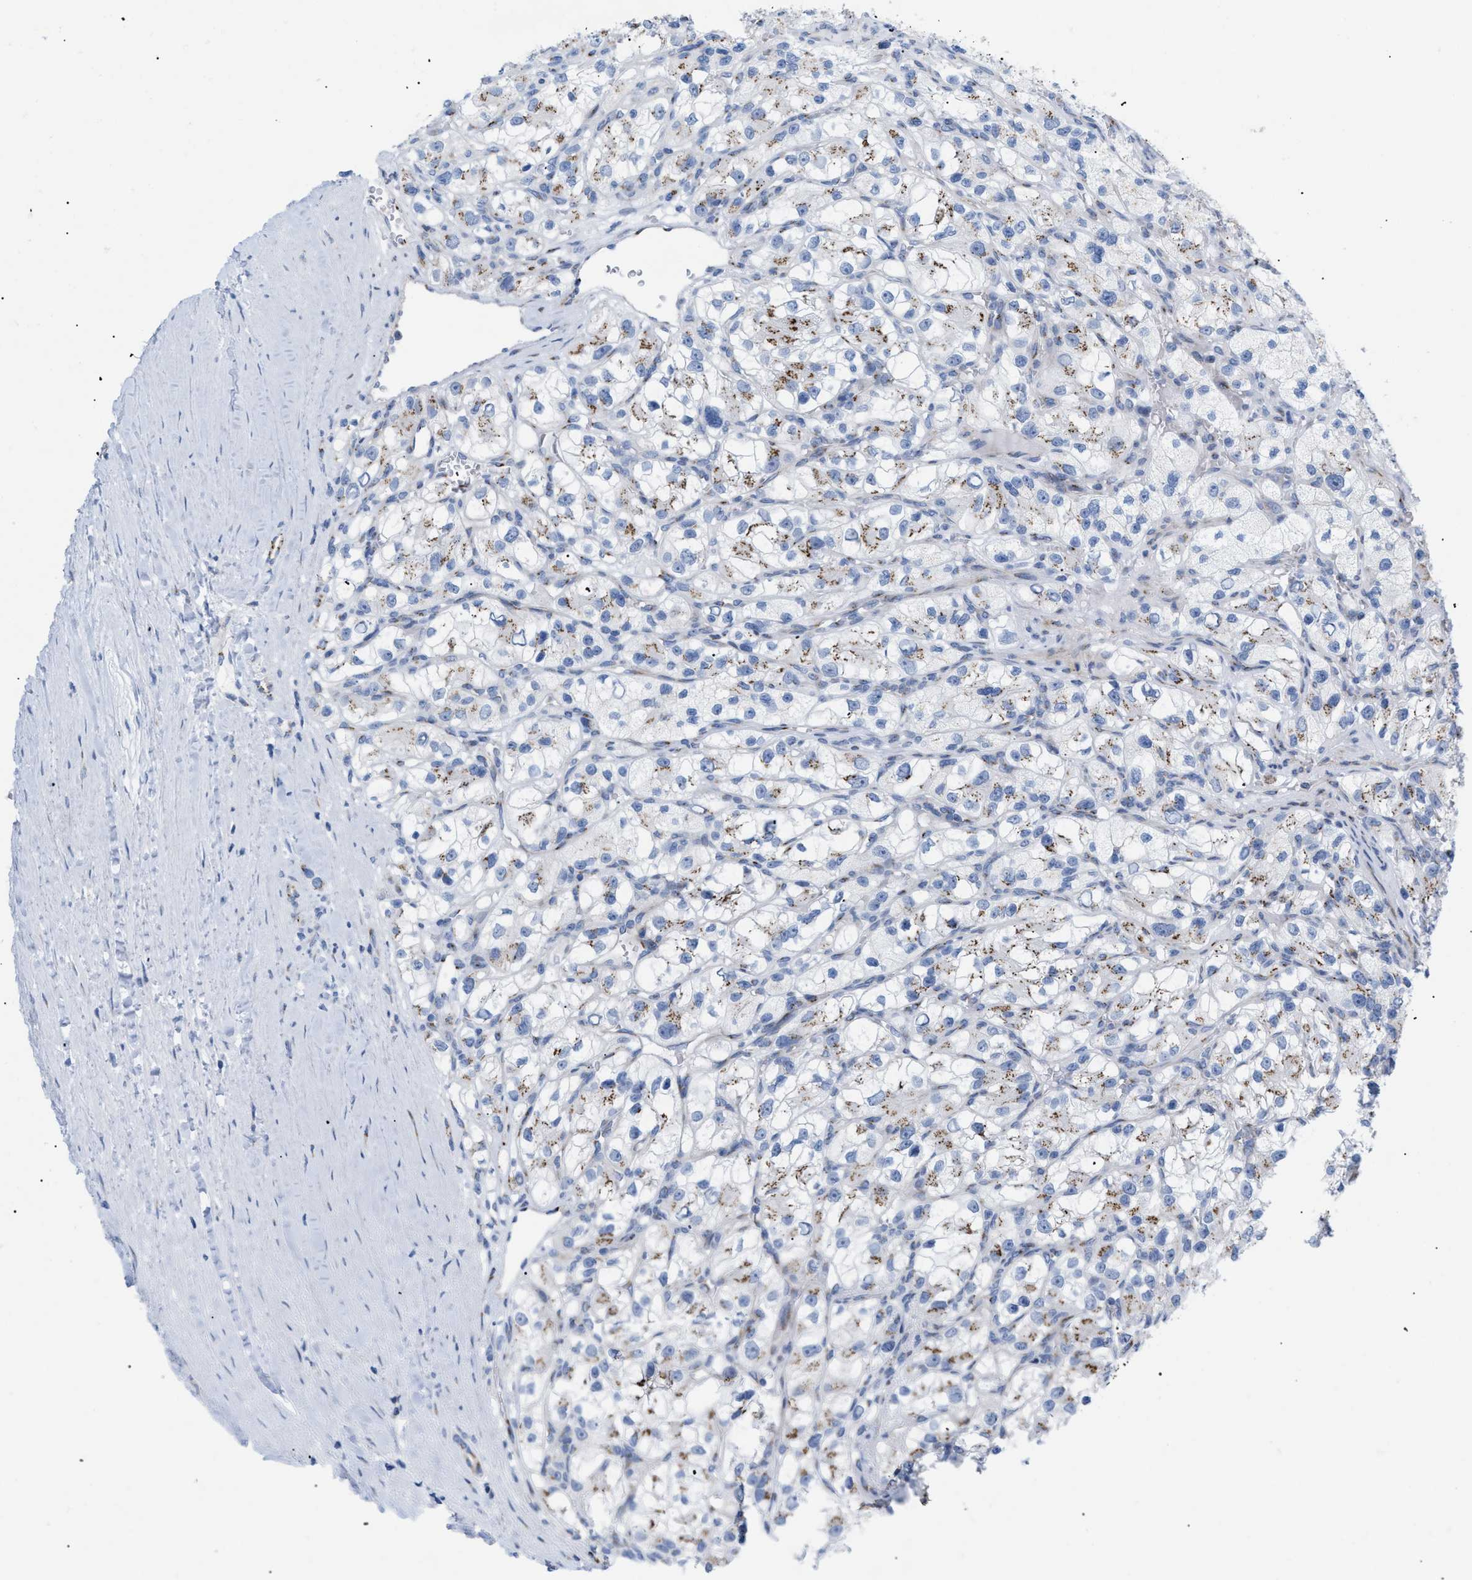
{"staining": {"intensity": "moderate", "quantity": "25%-75%", "location": "cytoplasmic/membranous"}, "tissue": "renal cancer", "cell_type": "Tumor cells", "image_type": "cancer", "snomed": [{"axis": "morphology", "description": "Adenocarcinoma, NOS"}, {"axis": "topography", "description": "Kidney"}], "caption": "Brown immunohistochemical staining in adenocarcinoma (renal) reveals moderate cytoplasmic/membranous expression in approximately 25%-75% of tumor cells.", "gene": "TMEM17", "patient": {"sex": "female", "age": 57}}